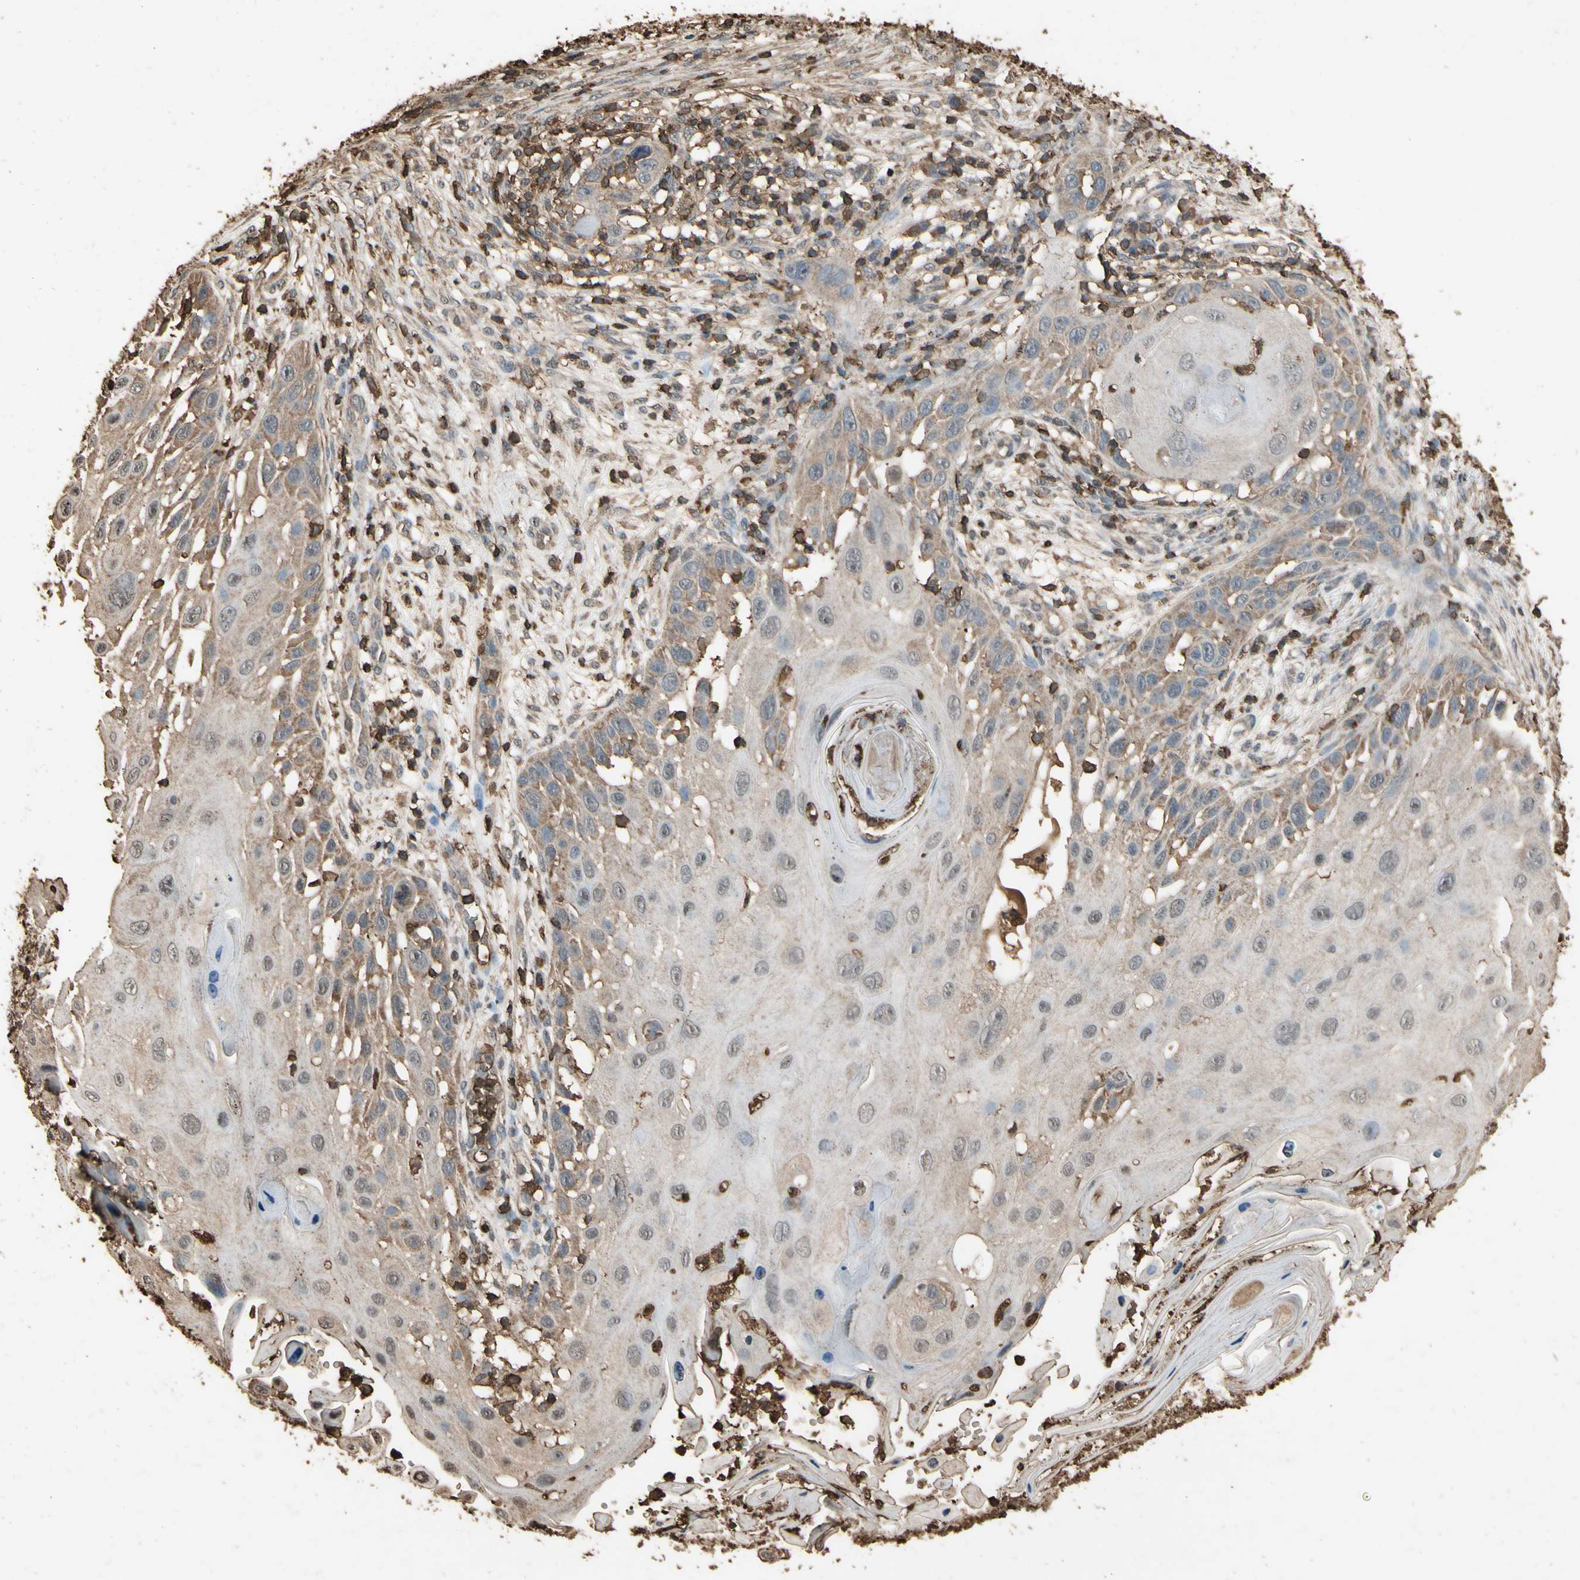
{"staining": {"intensity": "moderate", "quantity": "25%-75%", "location": "cytoplasmic/membranous"}, "tissue": "skin cancer", "cell_type": "Tumor cells", "image_type": "cancer", "snomed": [{"axis": "morphology", "description": "Squamous cell carcinoma, NOS"}, {"axis": "topography", "description": "Skin"}], "caption": "Immunohistochemical staining of squamous cell carcinoma (skin) reveals moderate cytoplasmic/membranous protein positivity in about 25%-75% of tumor cells. (IHC, brightfield microscopy, high magnification).", "gene": "TNFSF13B", "patient": {"sex": "female", "age": 44}}